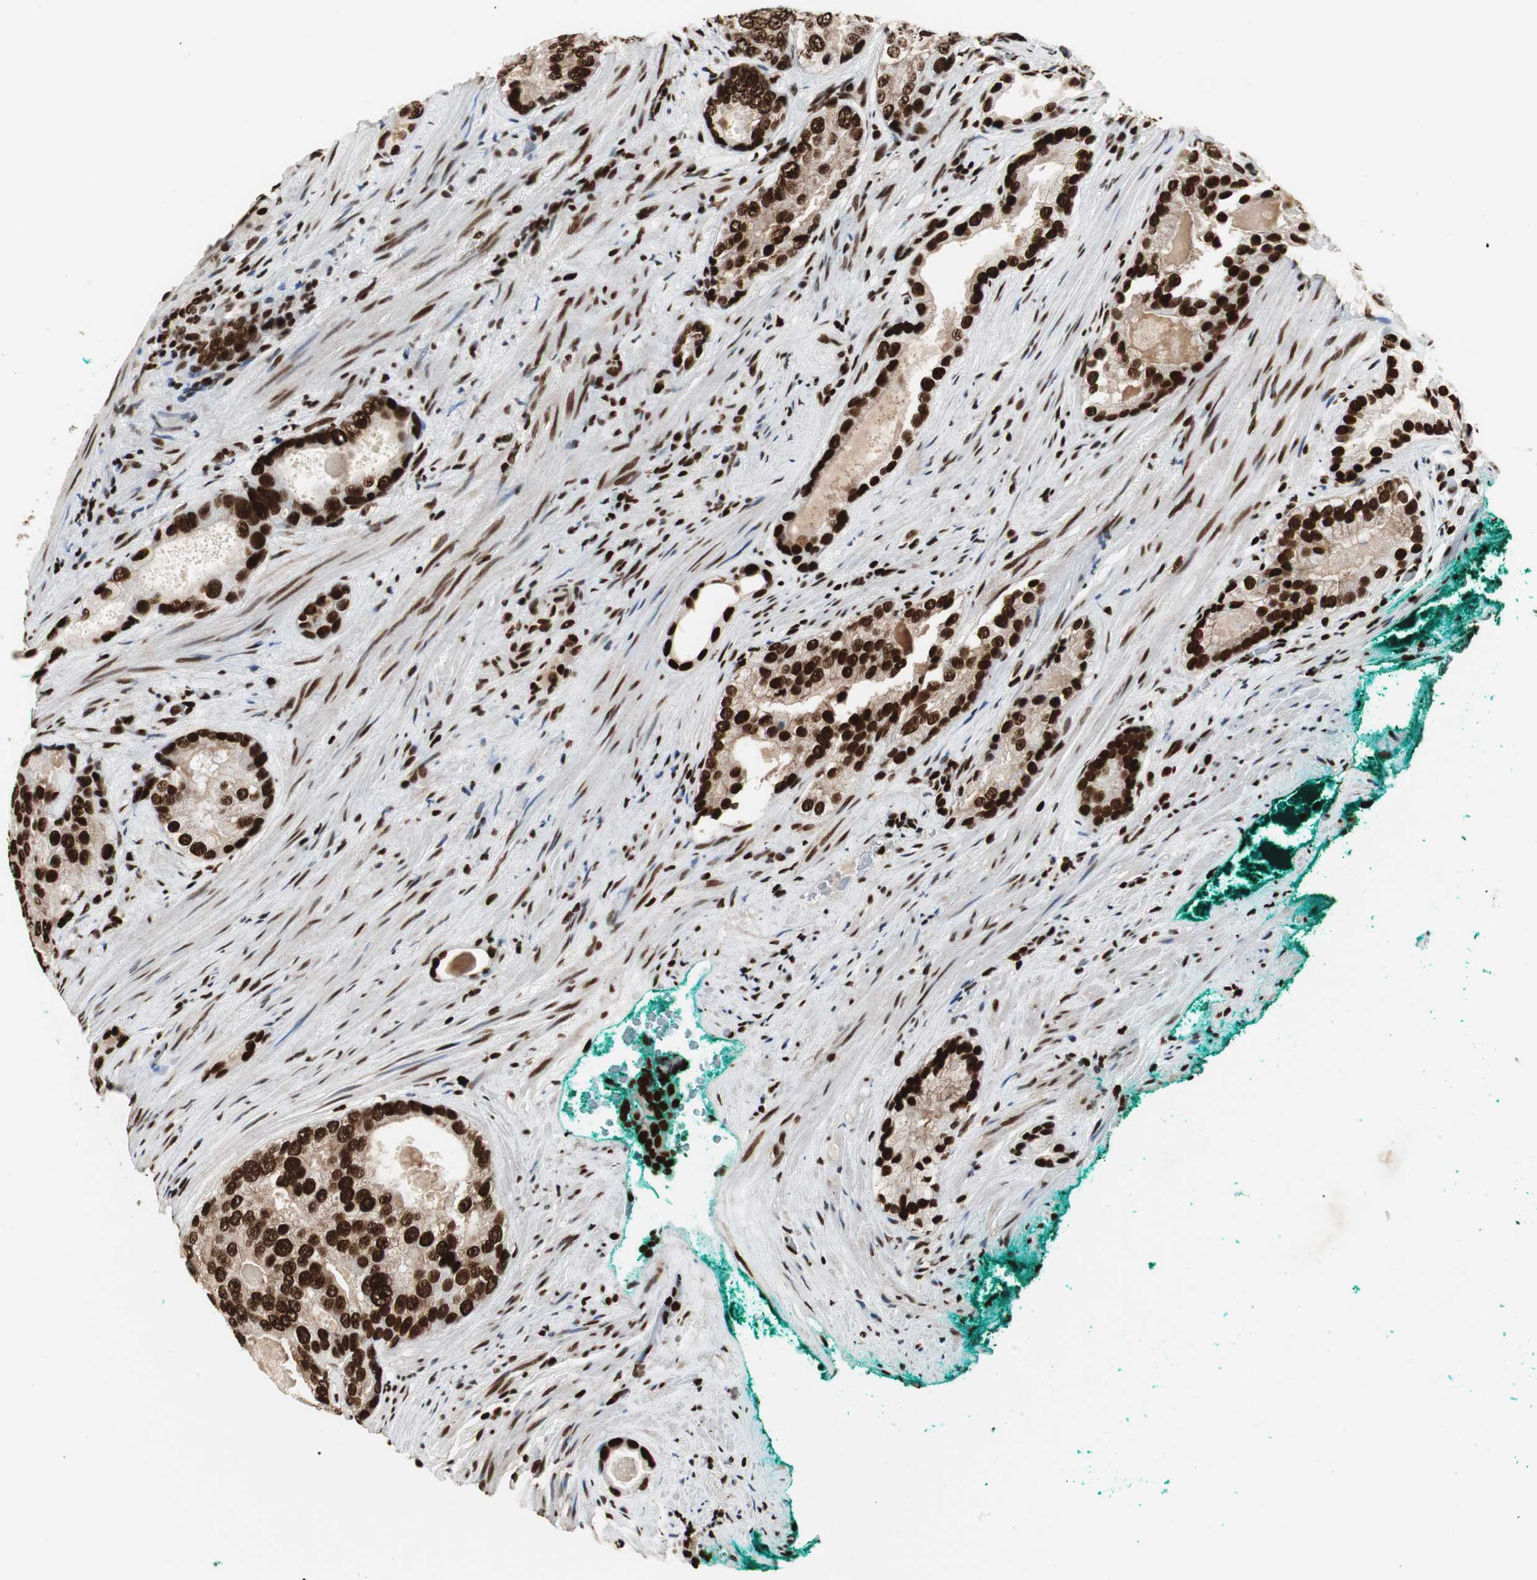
{"staining": {"intensity": "strong", "quantity": ">75%", "location": "cytoplasmic/membranous,nuclear"}, "tissue": "prostate cancer", "cell_type": "Tumor cells", "image_type": "cancer", "snomed": [{"axis": "morphology", "description": "Adenocarcinoma, High grade"}, {"axis": "topography", "description": "Prostate"}], "caption": "Prostate cancer stained with DAB immunohistochemistry (IHC) reveals high levels of strong cytoplasmic/membranous and nuclear expression in about >75% of tumor cells. The protein is shown in brown color, while the nuclei are stained blue.", "gene": "MTA2", "patient": {"sex": "male", "age": 66}}